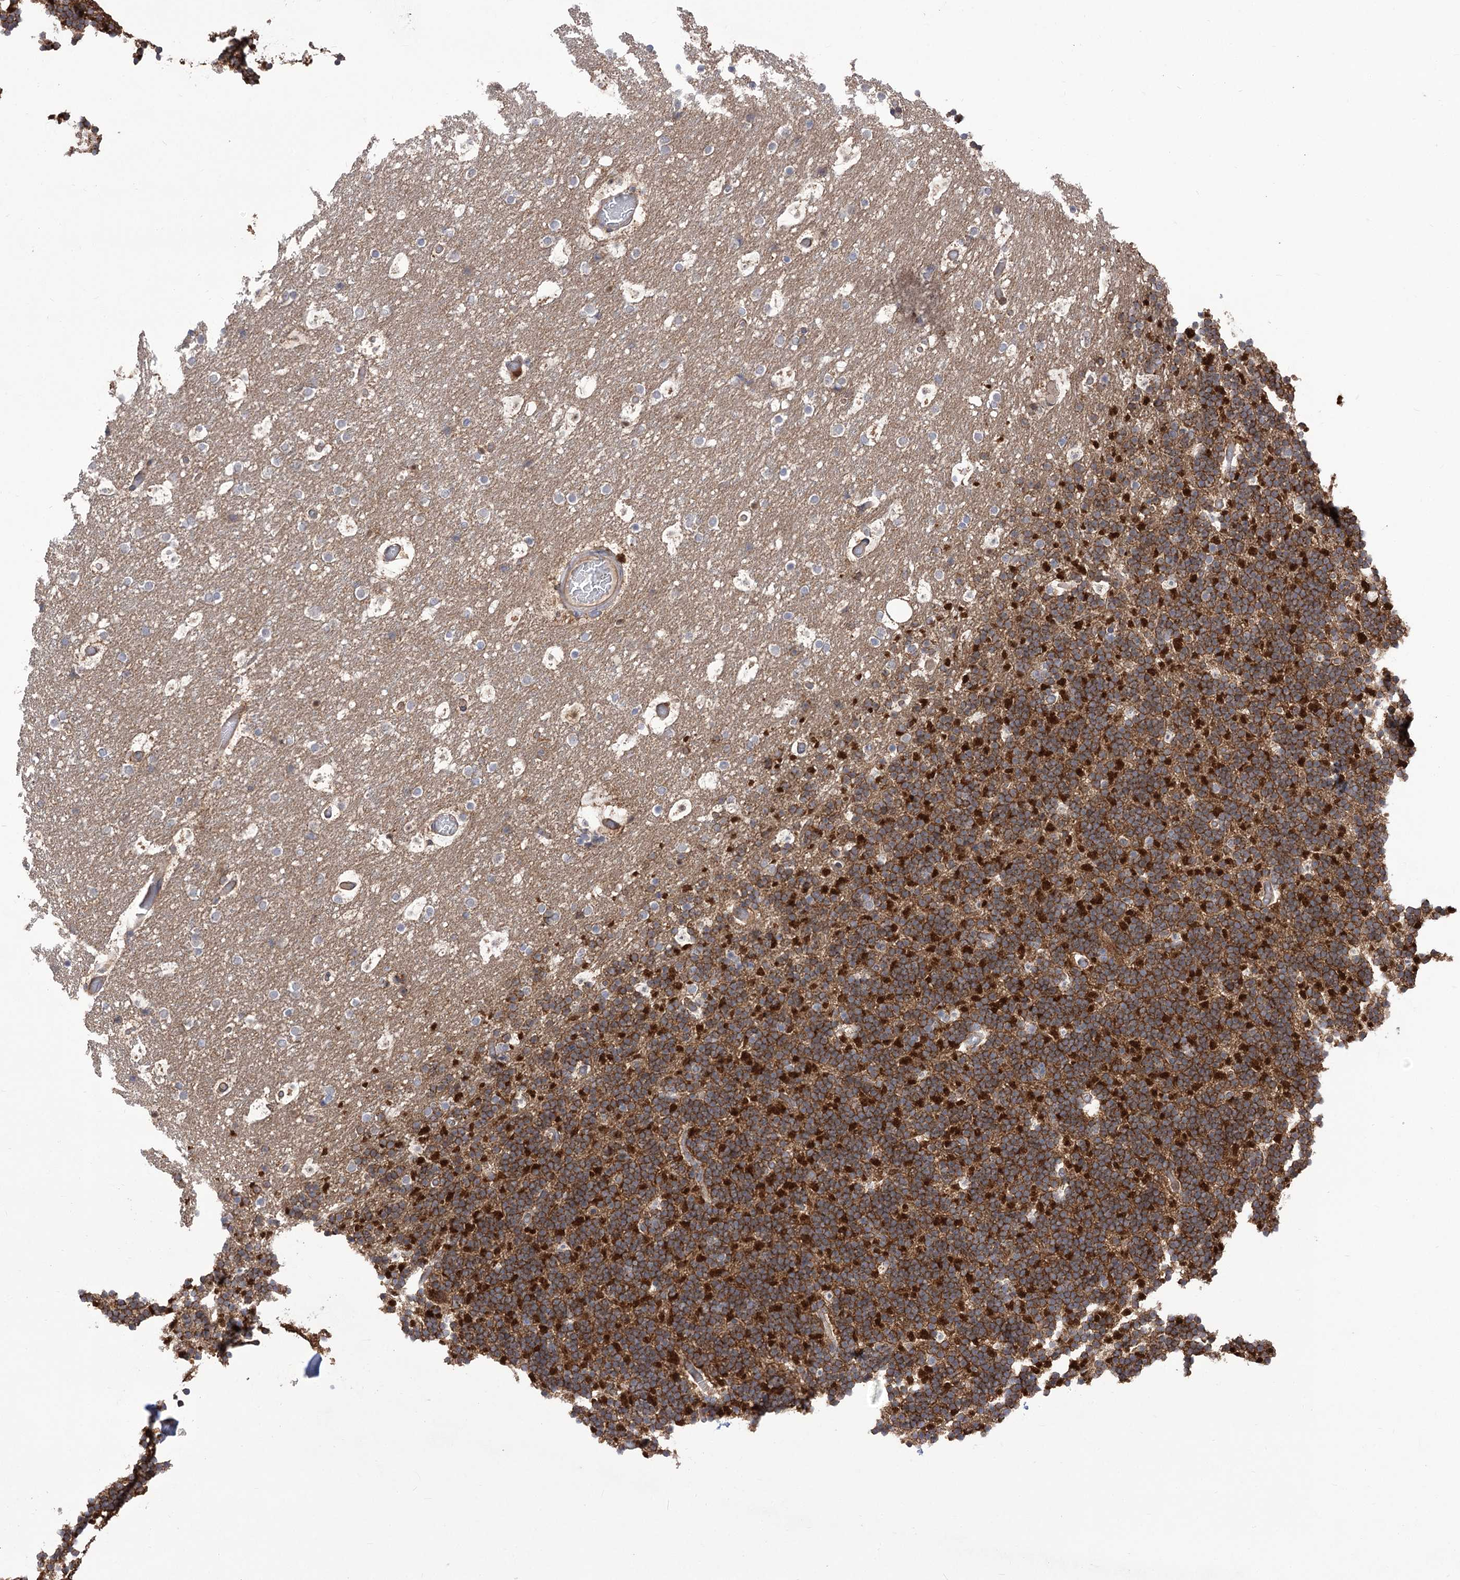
{"staining": {"intensity": "strong", "quantity": ">75%", "location": "cytoplasmic/membranous"}, "tissue": "cerebellum", "cell_type": "Cells in granular layer", "image_type": "normal", "snomed": [{"axis": "morphology", "description": "Normal tissue, NOS"}, {"axis": "topography", "description": "Cerebellum"}], "caption": "An image of human cerebellum stained for a protein displays strong cytoplasmic/membranous brown staining in cells in granular layer.", "gene": "XYLB", "patient": {"sex": "male", "age": 57}}